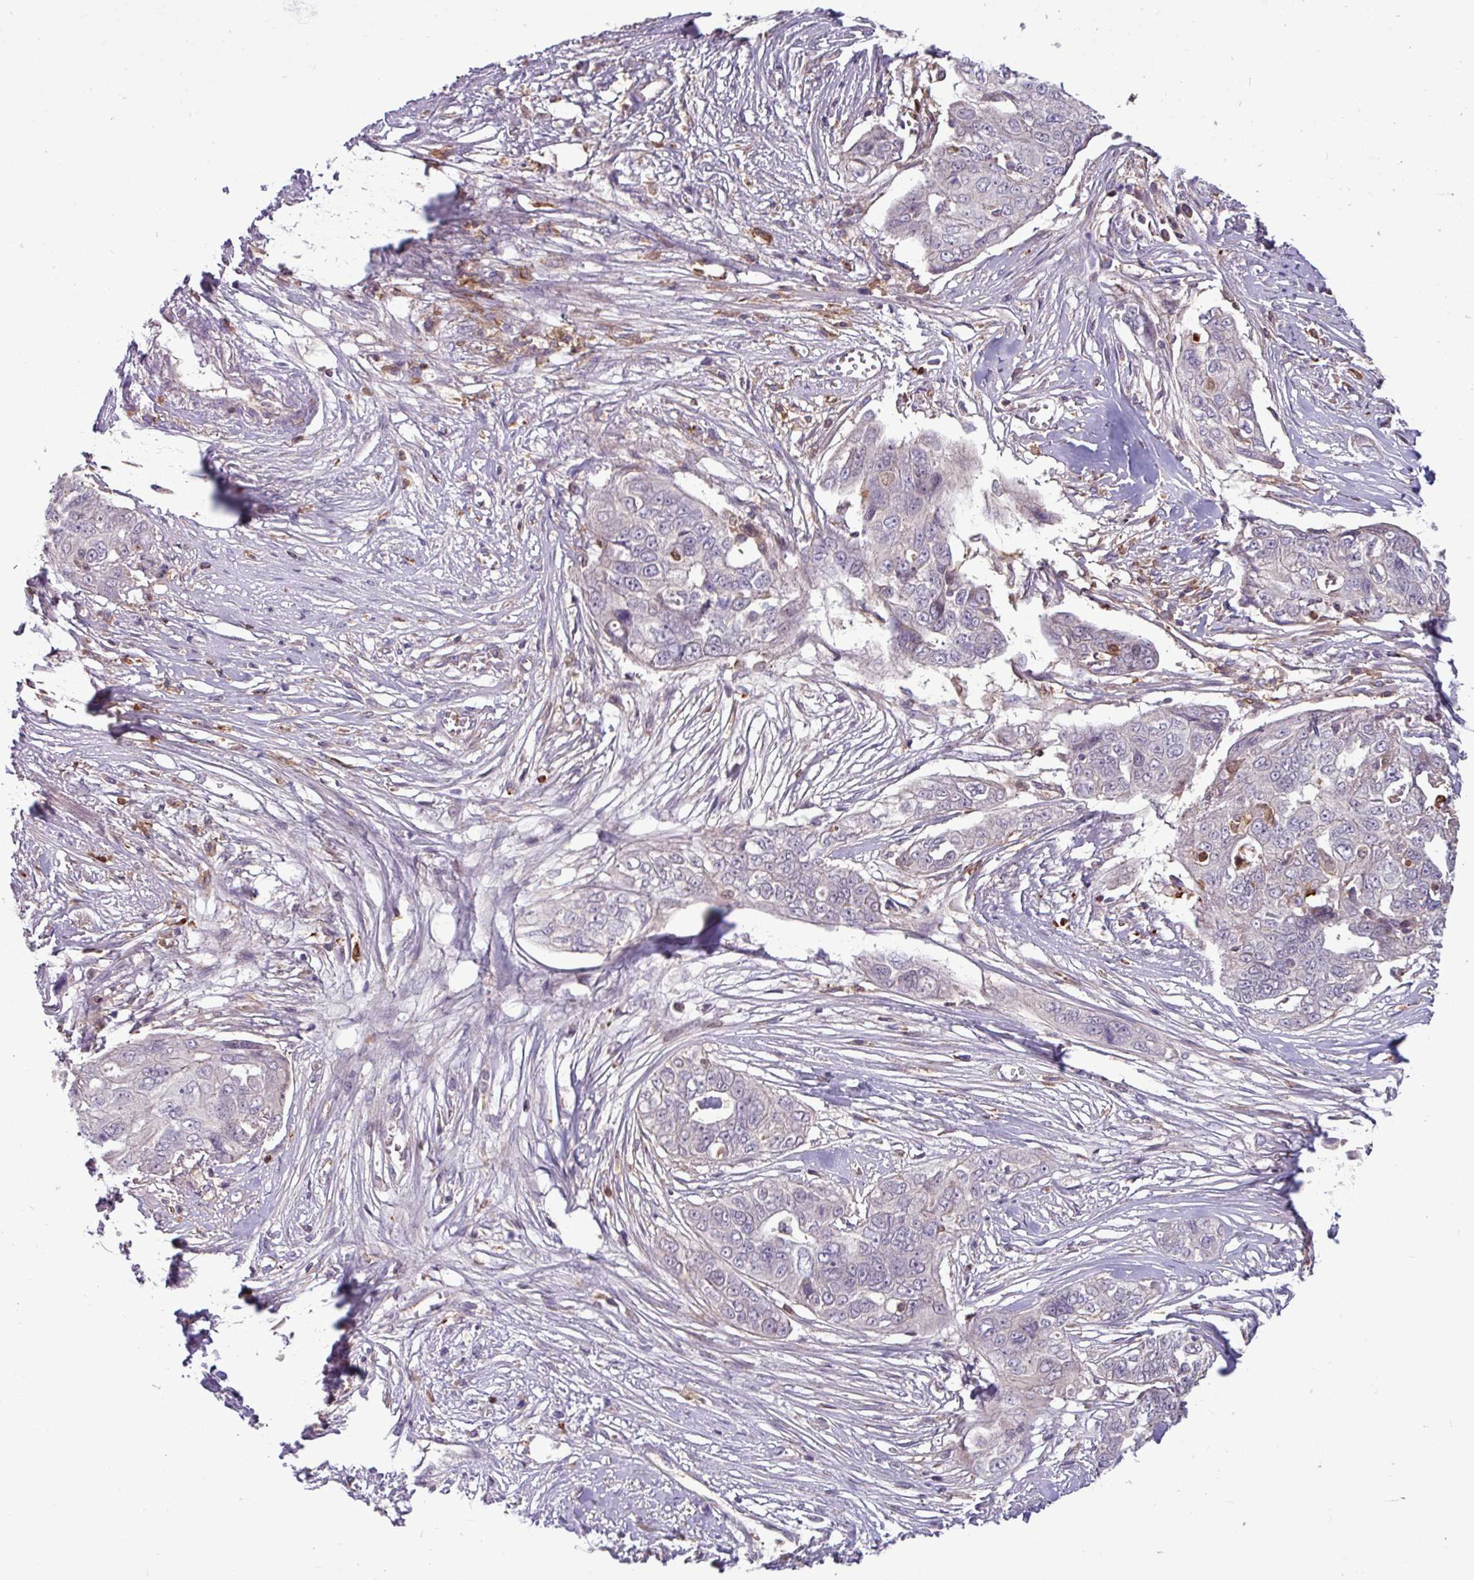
{"staining": {"intensity": "negative", "quantity": "none", "location": "none"}, "tissue": "ovarian cancer", "cell_type": "Tumor cells", "image_type": "cancer", "snomed": [{"axis": "morphology", "description": "Carcinoma, endometroid"}, {"axis": "topography", "description": "Ovary"}], "caption": "DAB (3,3'-diaminobenzidine) immunohistochemical staining of ovarian endometroid carcinoma reveals no significant staining in tumor cells.", "gene": "SEC61G", "patient": {"sex": "female", "age": 70}}